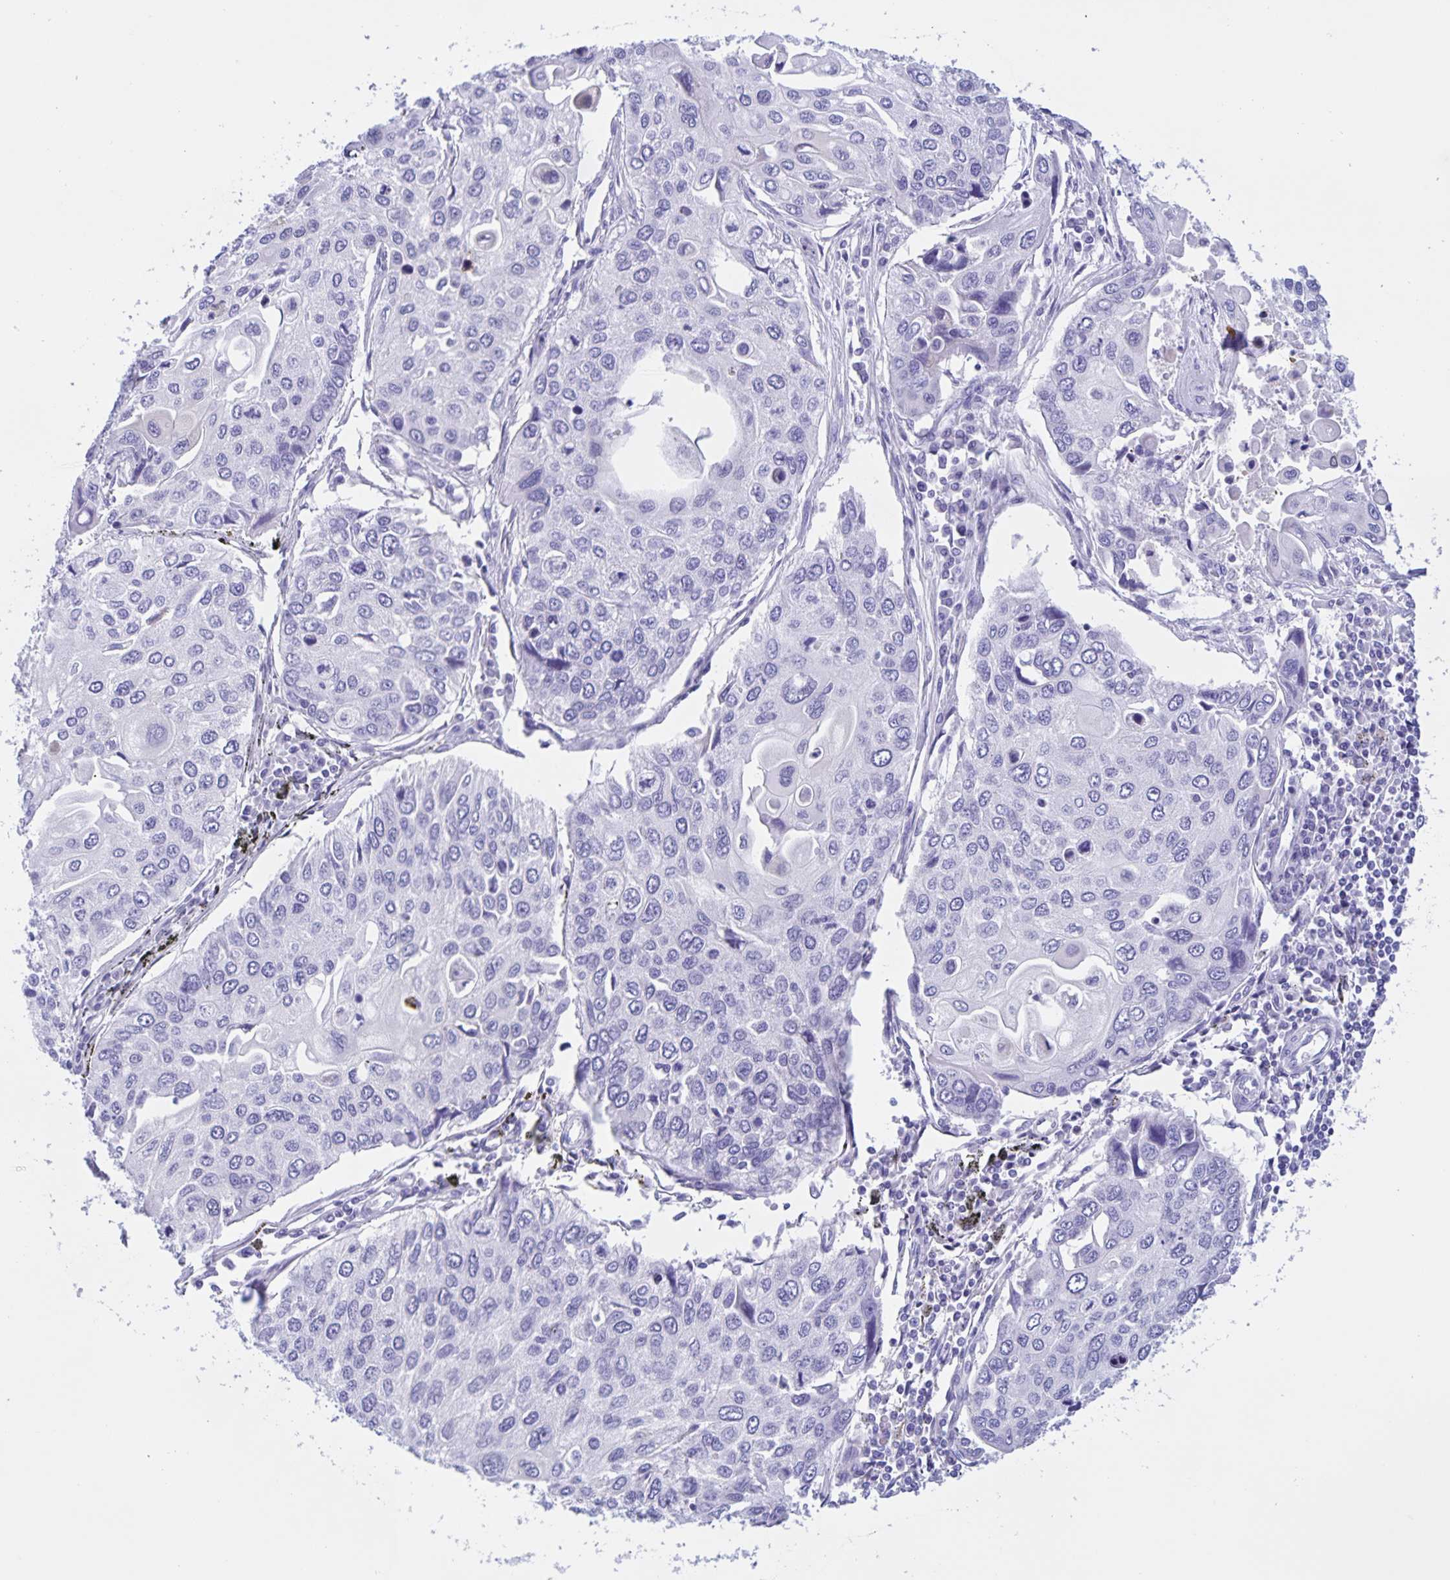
{"staining": {"intensity": "negative", "quantity": "none", "location": "none"}, "tissue": "lung cancer", "cell_type": "Tumor cells", "image_type": "cancer", "snomed": [{"axis": "morphology", "description": "Squamous cell carcinoma, NOS"}, {"axis": "morphology", "description": "Squamous cell carcinoma, metastatic, NOS"}, {"axis": "topography", "description": "Lung"}], "caption": "A high-resolution image shows immunohistochemistry staining of lung cancer (squamous cell carcinoma), which displays no significant expression in tumor cells.", "gene": "TGIF2LX", "patient": {"sex": "male", "age": 63}}